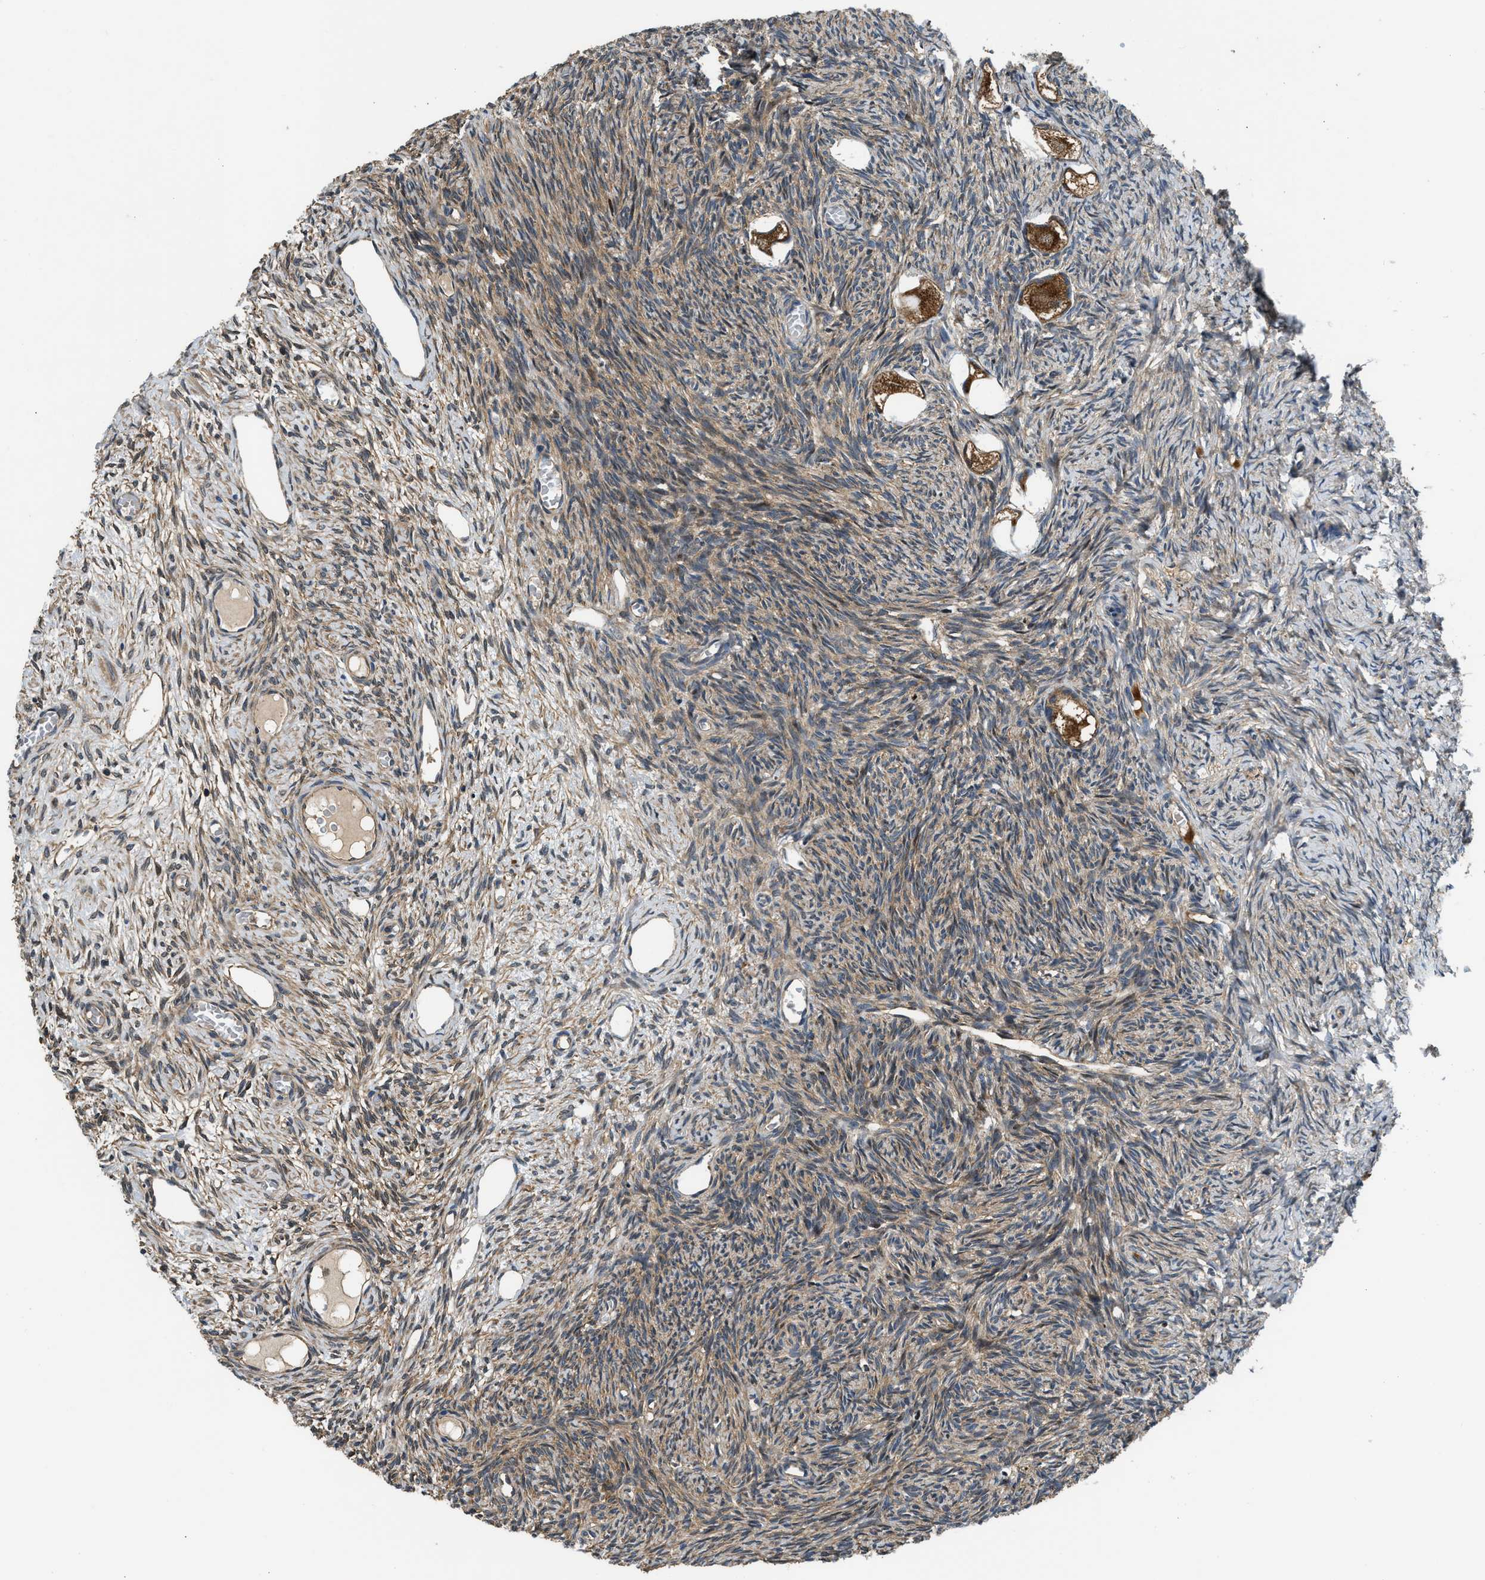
{"staining": {"intensity": "moderate", "quantity": ">75%", "location": "cytoplasmic/membranous"}, "tissue": "ovary", "cell_type": "Follicle cells", "image_type": "normal", "snomed": [{"axis": "morphology", "description": "Normal tissue, NOS"}, {"axis": "topography", "description": "Ovary"}], "caption": "High-power microscopy captured an immunohistochemistry image of benign ovary, revealing moderate cytoplasmic/membranous staining in about >75% of follicle cells. Nuclei are stained in blue.", "gene": "IL3RA", "patient": {"sex": "female", "age": 27}}